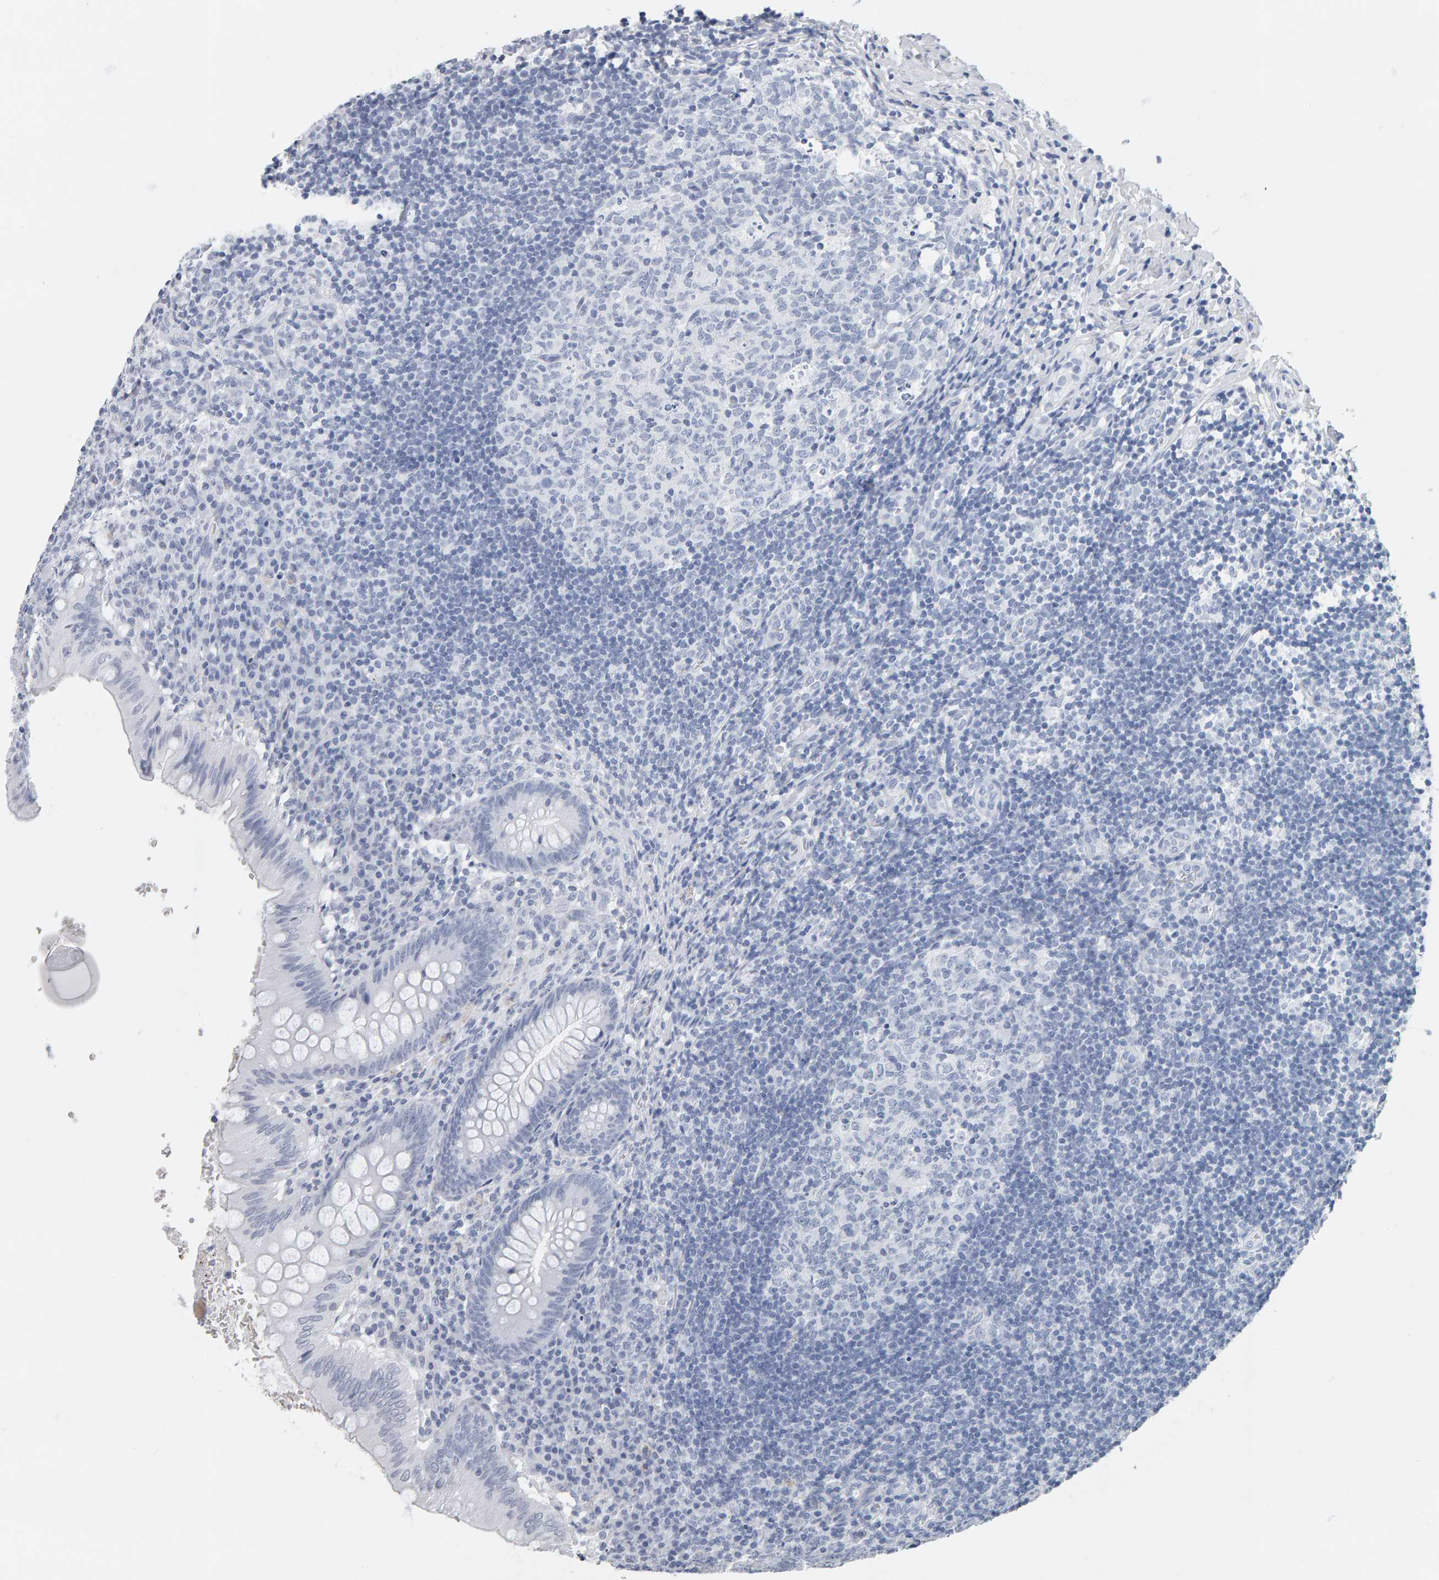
{"staining": {"intensity": "negative", "quantity": "none", "location": "none"}, "tissue": "appendix", "cell_type": "Glandular cells", "image_type": "normal", "snomed": [{"axis": "morphology", "description": "Normal tissue, NOS"}, {"axis": "topography", "description": "Appendix"}], "caption": "This is a micrograph of IHC staining of unremarkable appendix, which shows no staining in glandular cells. Nuclei are stained in blue.", "gene": "SPACA3", "patient": {"sex": "male", "age": 8}}